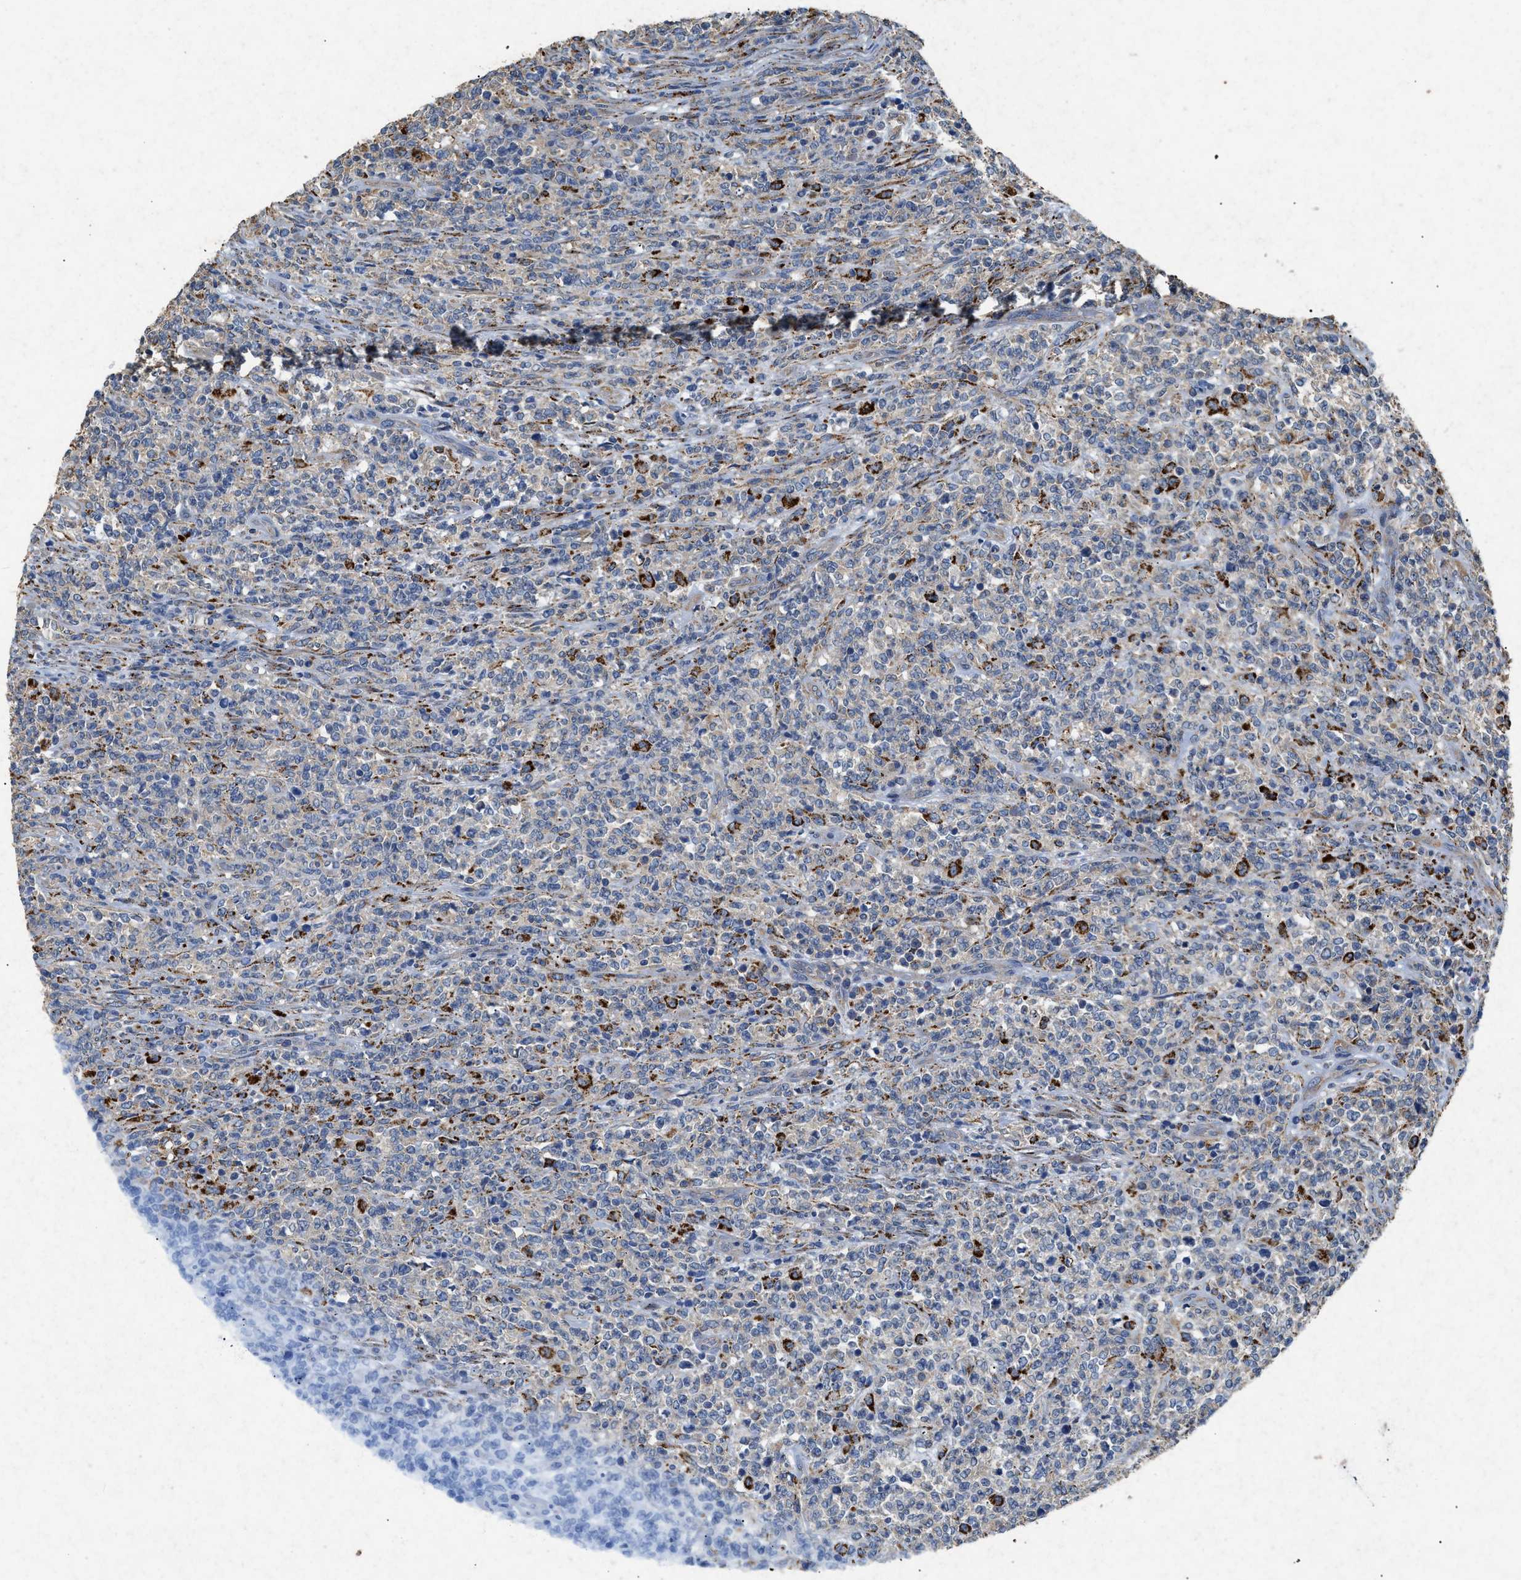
{"staining": {"intensity": "strong", "quantity": "<25%", "location": "cytoplasmic/membranous"}, "tissue": "lymphoma", "cell_type": "Tumor cells", "image_type": "cancer", "snomed": [{"axis": "morphology", "description": "Malignant lymphoma, non-Hodgkin's type, High grade"}, {"axis": "topography", "description": "Soft tissue"}], "caption": "The histopathology image displays immunohistochemical staining of lymphoma. There is strong cytoplasmic/membranous positivity is identified in approximately <25% of tumor cells.", "gene": "CDK15", "patient": {"sex": "male", "age": 18}}